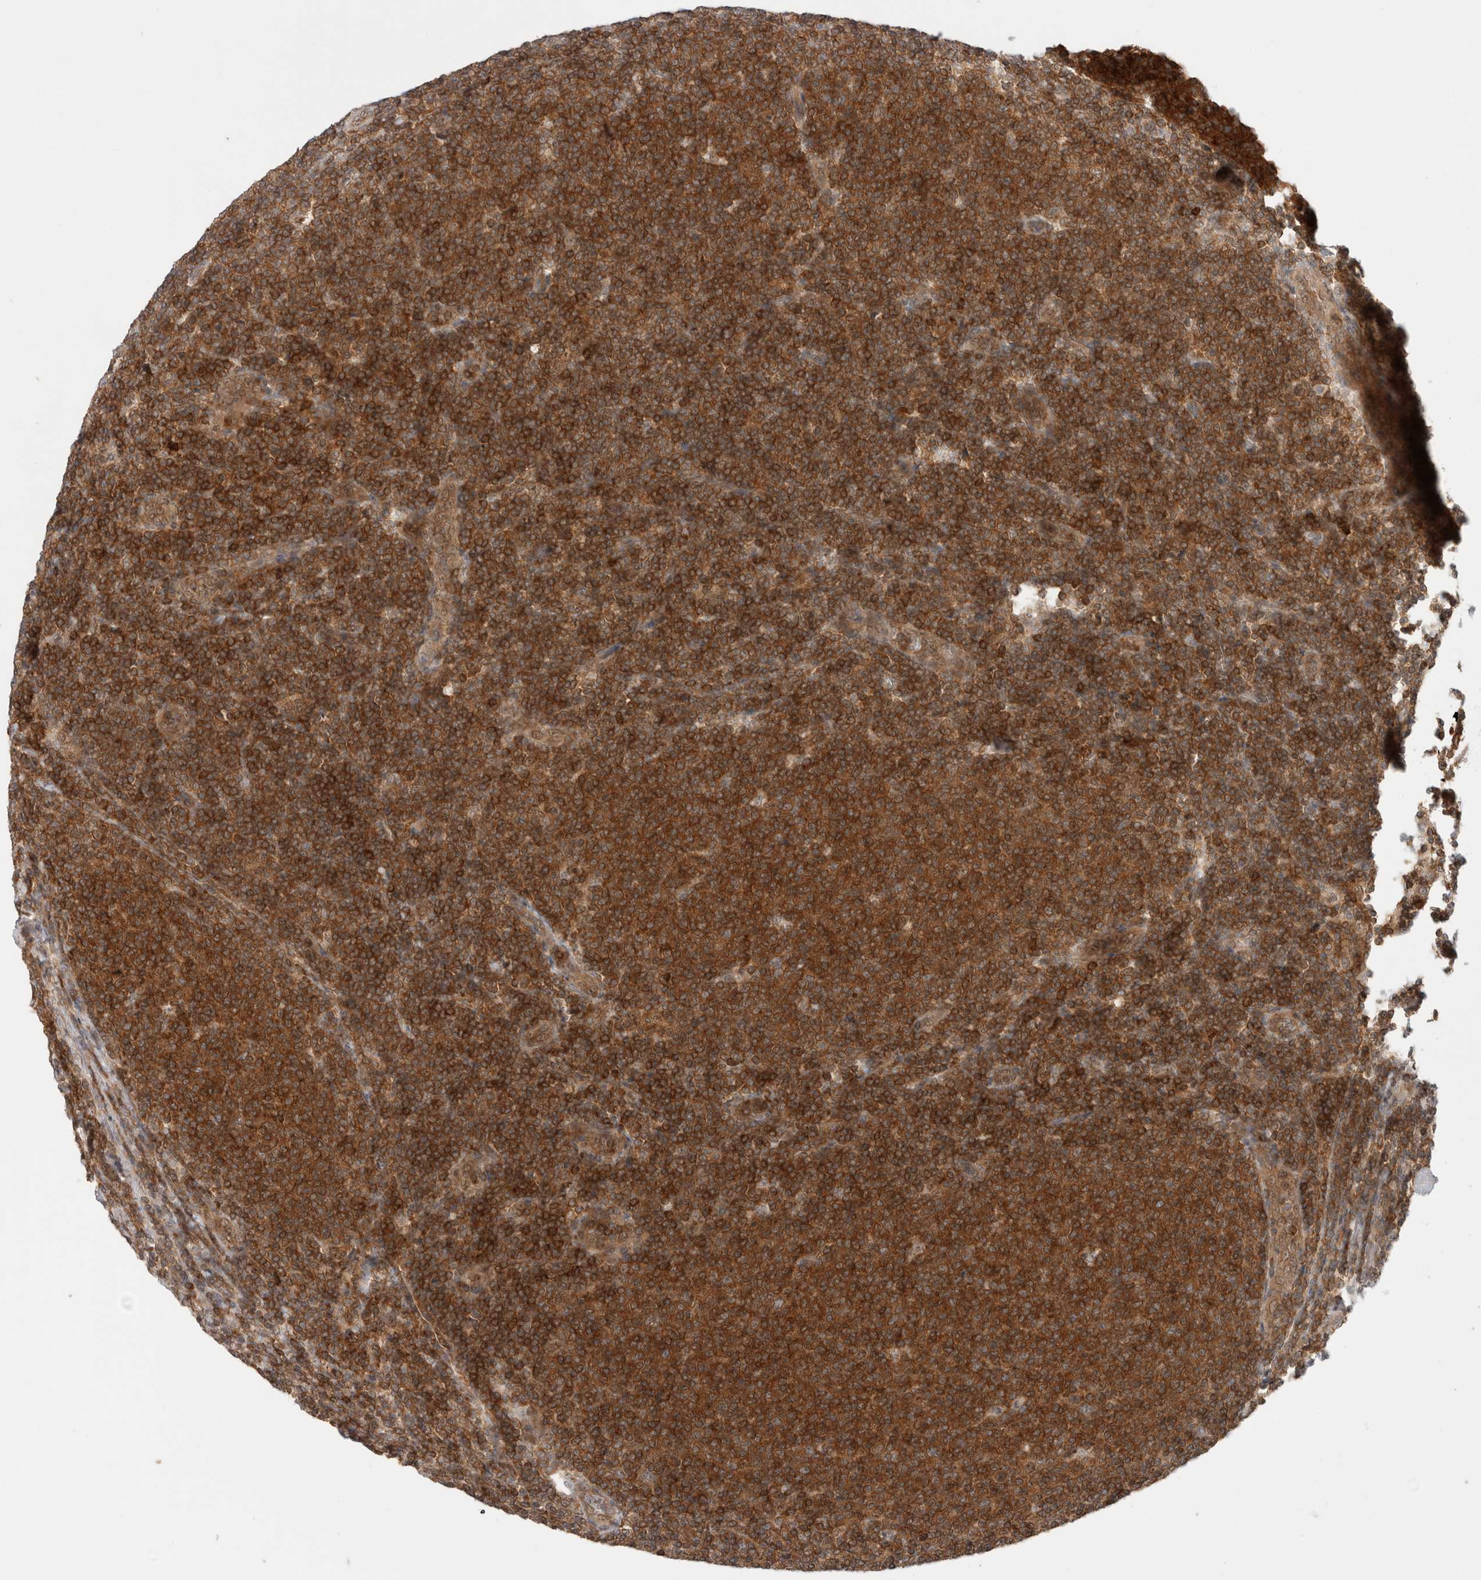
{"staining": {"intensity": "strong", "quantity": ">75%", "location": "cytoplasmic/membranous"}, "tissue": "lymphoma", "cell_type": "Tumor cells", "image_type": "cancer", "snomed": [{"axis": "morphology", "description": "Malignant lymphoma, non-Hodgkin's type, Low grade"}, {"axis": "topography", "description": "Lymph node"}], "caption": "Protein staining demonstrates strong cytoplasmic/membranous staining in approximately >75% of tumor cells in malignant lymphoma, non-Hodgkin's type (low-grade).", "gene": "NFKB1", "patient": {"sex": "male", "age": 66}}